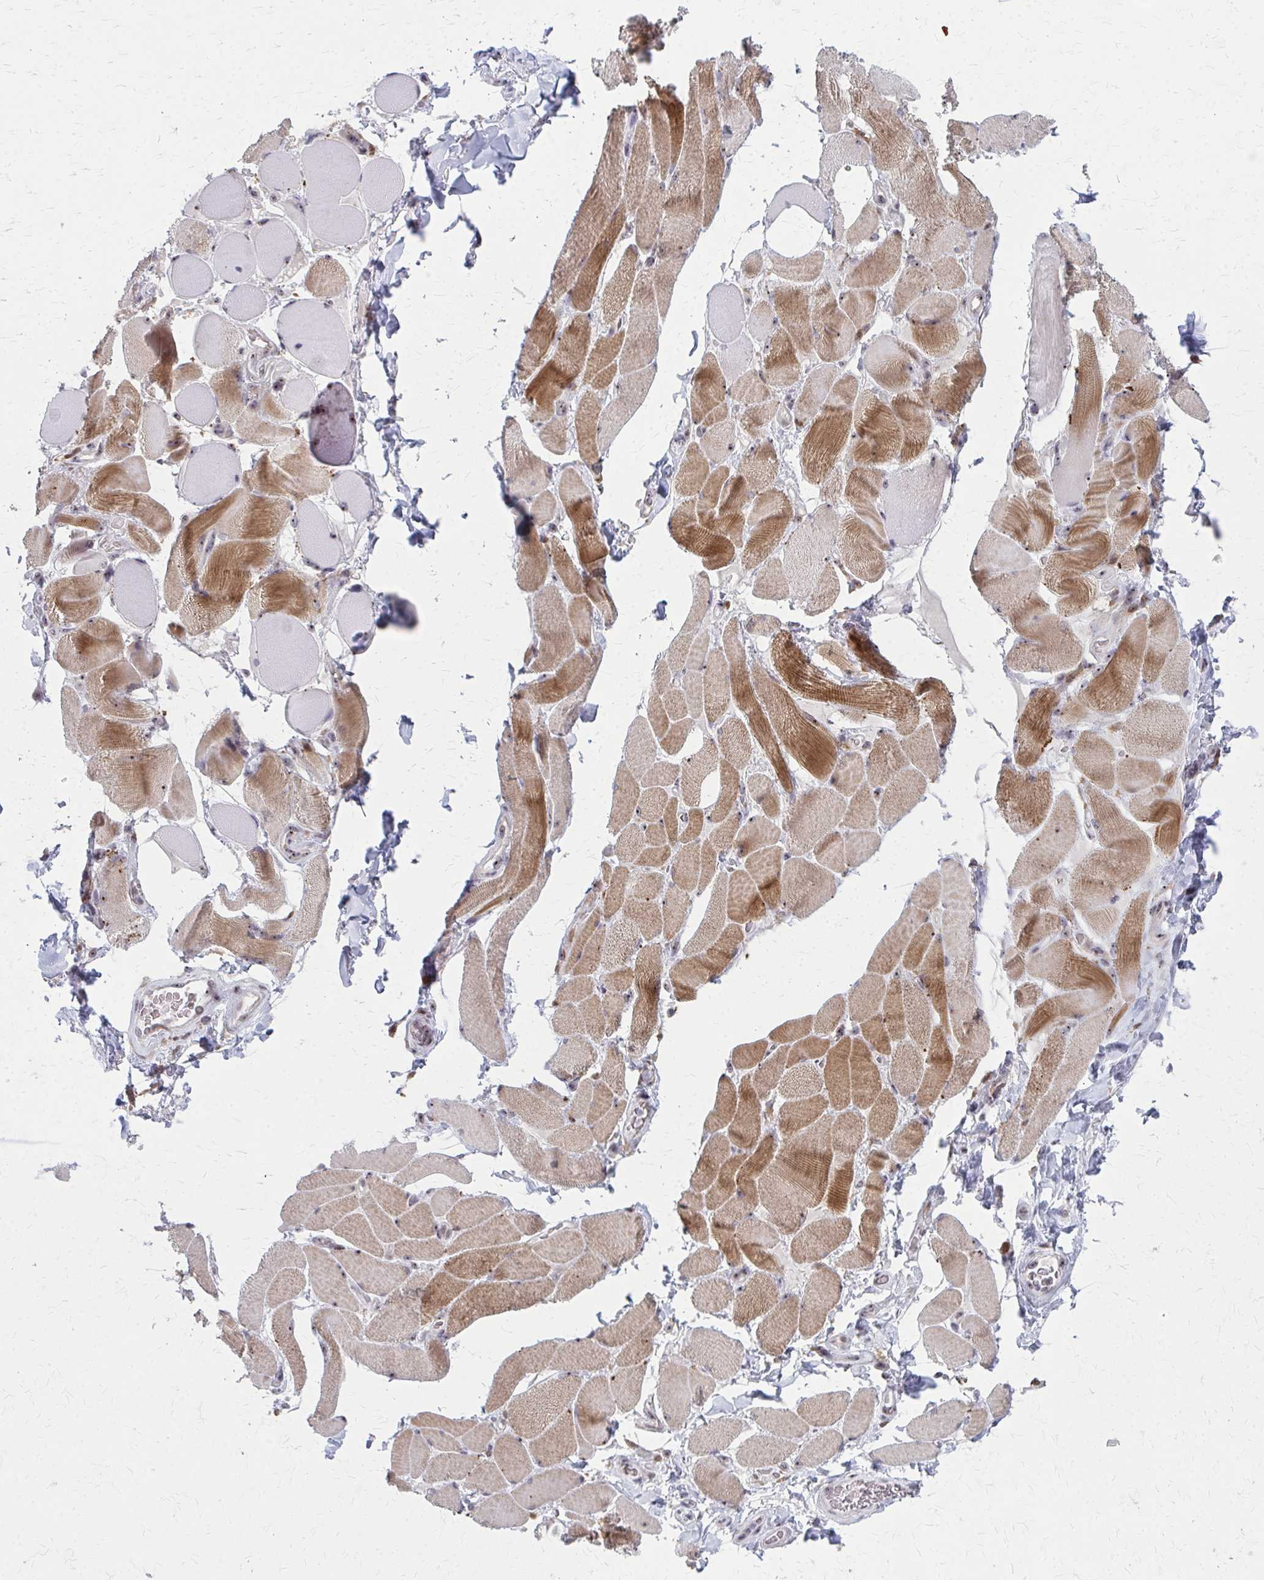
{"staining": {"intensity": "strong", "quantity": "25%-75%", "location": "cytoplasmic/membranous"}, "tissue": "skeletal muscle", "cell_type": "Myocytes", "image_type": "normal", "snomed": [{"axis": "morphology", "description": "Normal tissue, NOS"}, {"axis": "topography", "description": "Skeletal muscle"}, {"axis": "topography", "description": "Anal"}, {"axis": "topography", "description": "Peripheral nerve tissue"}], "caption": "This image shows IHC staining of unremarkable skeletal muscle, with high strong cytoplasmic/membranous expression in about 25%-75% of myocytes.", "gene": "NUDT16", "patient": {"sex": "male", "age": 53}}